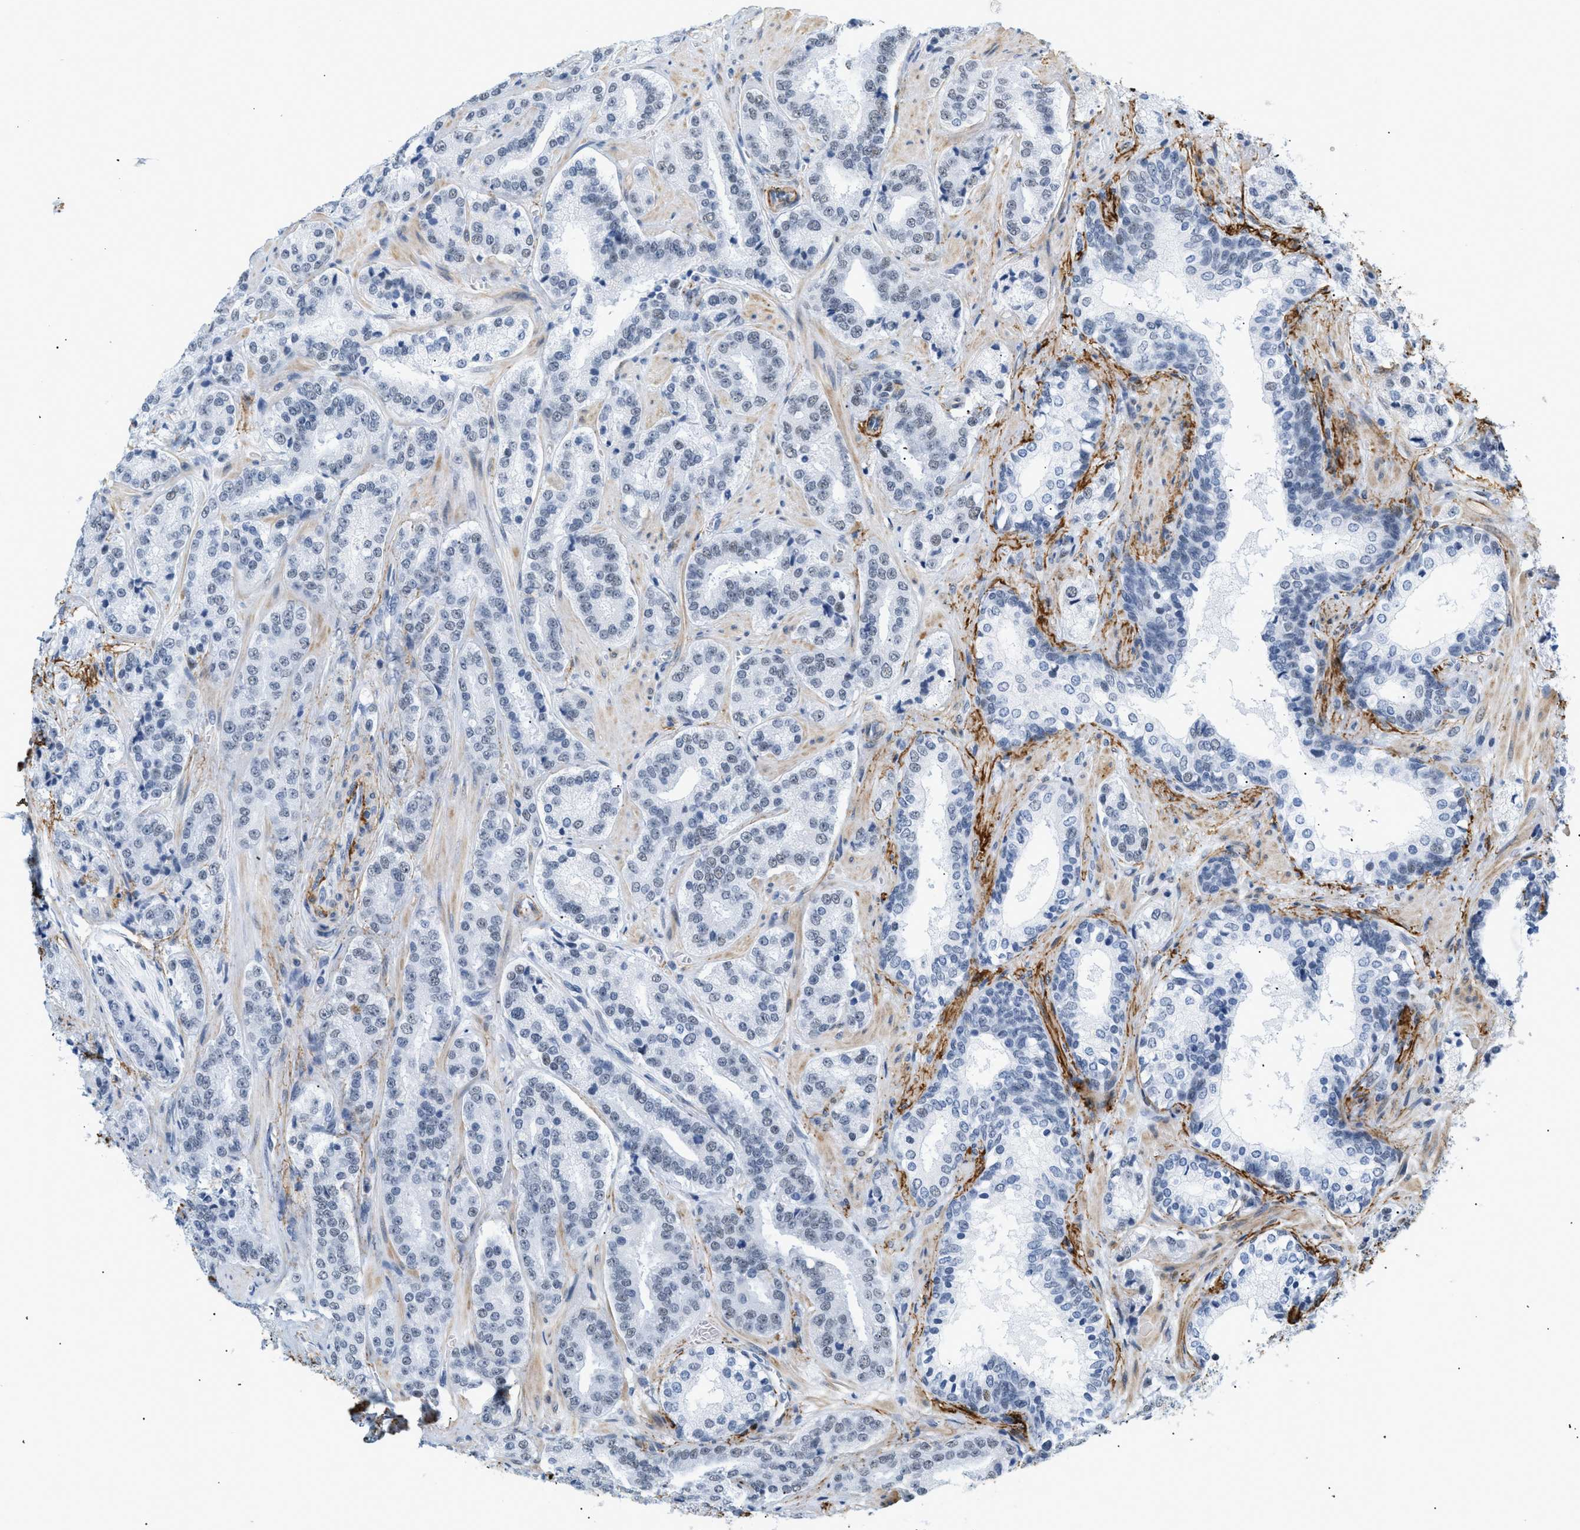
{"staining": {"intensity": "weak", "quantity": "<25%", "location": "nuclear"}, "tissue": "prostate cancer", "cell_type": "Tumor cells", "image_type": "cancer", "snomed": [{"axis": "morphology", "description": "Adenocarcinoma, High grade"}, {"axis": "topography", "description": "Prostate"}], "caption": "Tumor cells are negative for protein expression in human prostate cancer.", "gene": "ELN", "patient": {"sex": "male", "age": 60}}